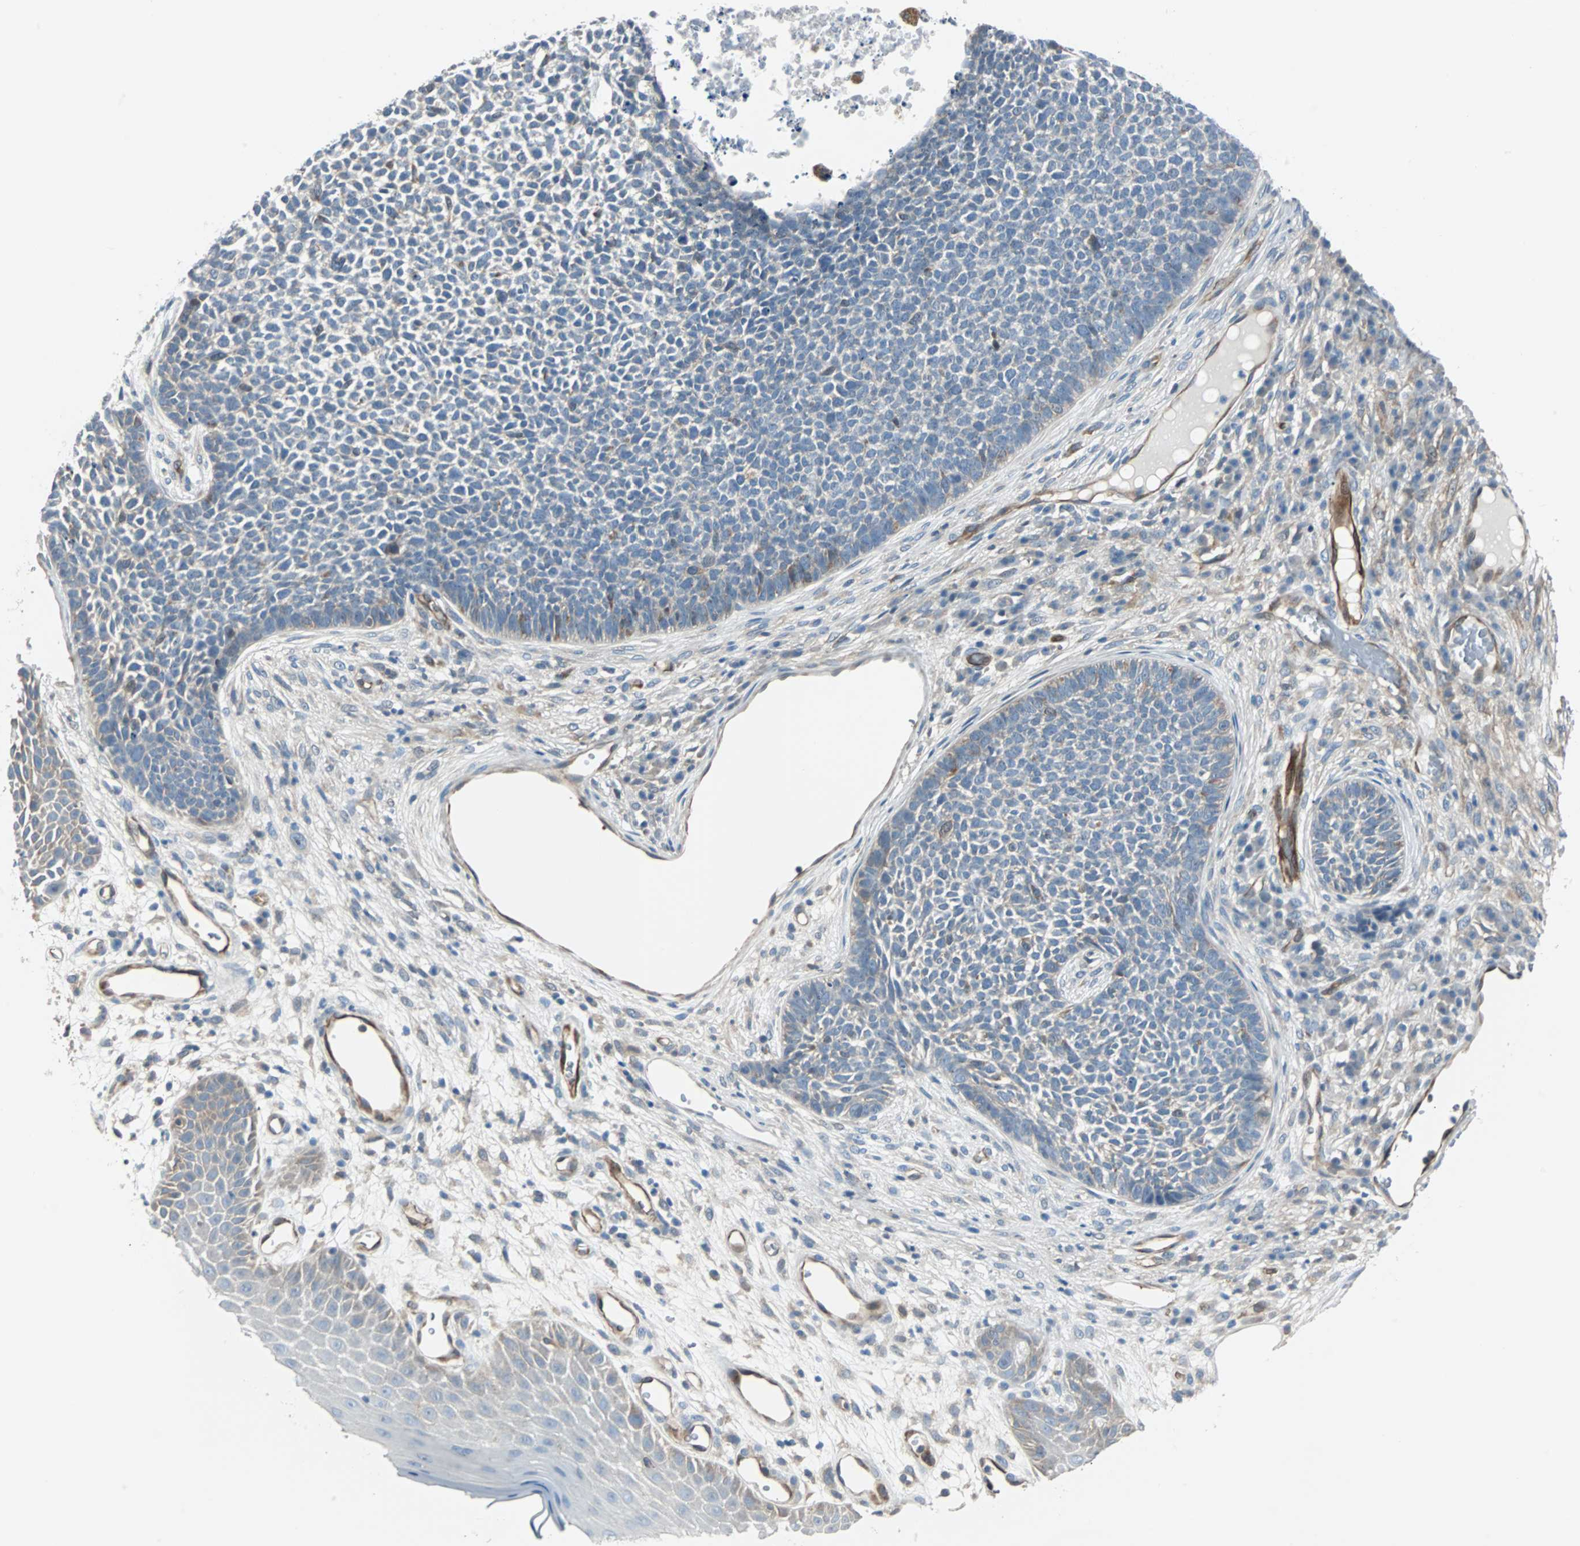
{"staining": {"intensity": "weak", "quantity": "25%-75%", "location": "cytoplasmic/membranous"}, "tissue": "skin cancer", "cell_type": "Tumor cells", "image_type": "cancer", "snomed": [{"axis": "morphology", "description": "Basal cell carcinoma"}, {"axis": "topography", "description": "Skin"}], "caption": "Human skin cancer stained with a brown dye exhibits weak cytoplasmic/membranous positive expression in about 25%-75% of tumor cells.", "gene": "SWAP70", "patient": {"sex": "female", "age": 84}}